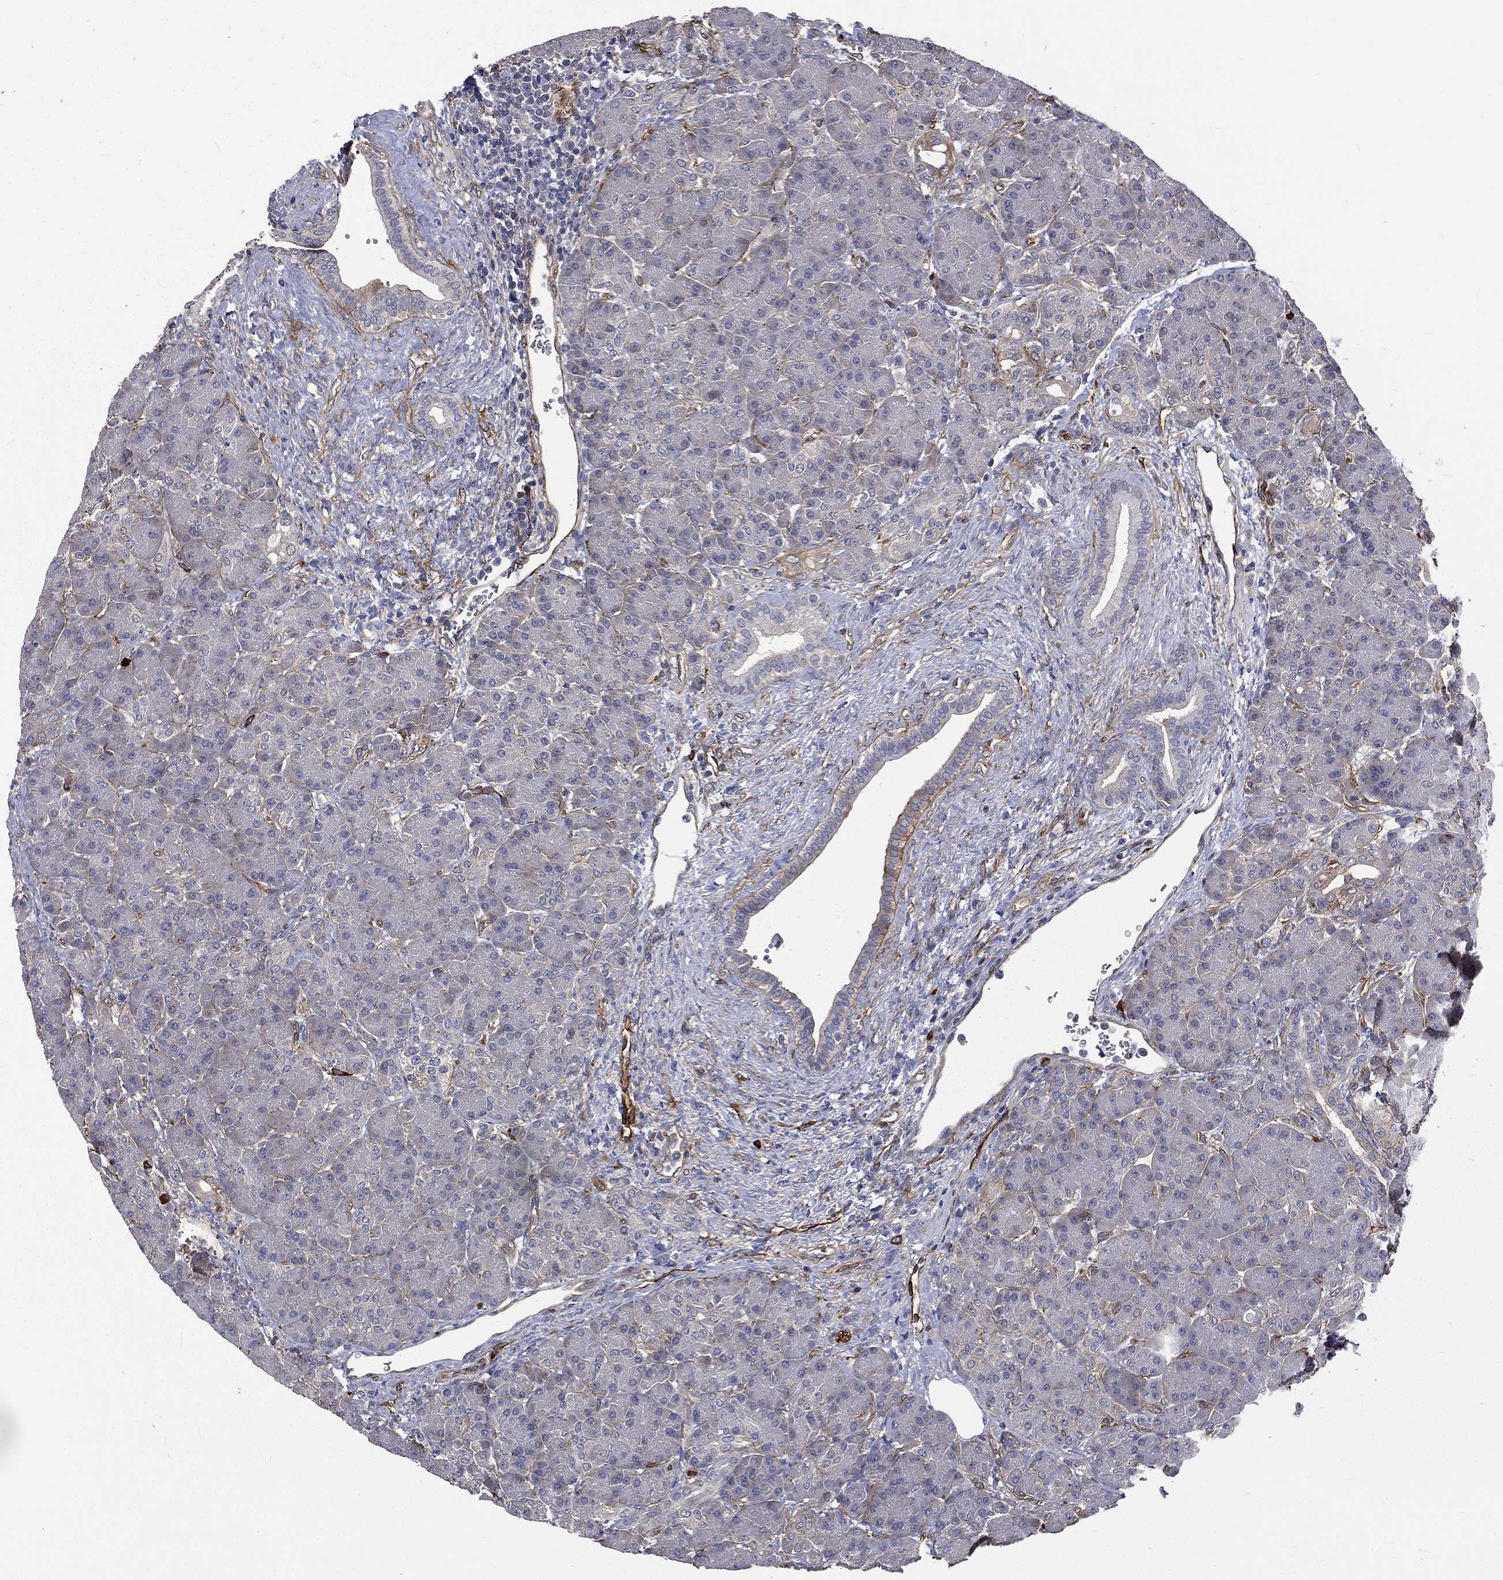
{"staining": {"intensity": "negative", "quantity": "none", "location": "none"}, "tissue": "pancreas", "cell_type": "Exocrine glandular cells", "image_type": "normal", "snomed": [{"axis": "morphology", "description": "Normal tissue, NOS"}, {"axis": "topography", "description": "Pancreas"}], "caption": "Immunohistochemistry photomicrograph of benign human pancreas stained for a protein (brown), which reveals no positivity in exocrine glandular cells.", "gene": "PPFIBP1", "patient": {"sex": "female", "age": 63}}